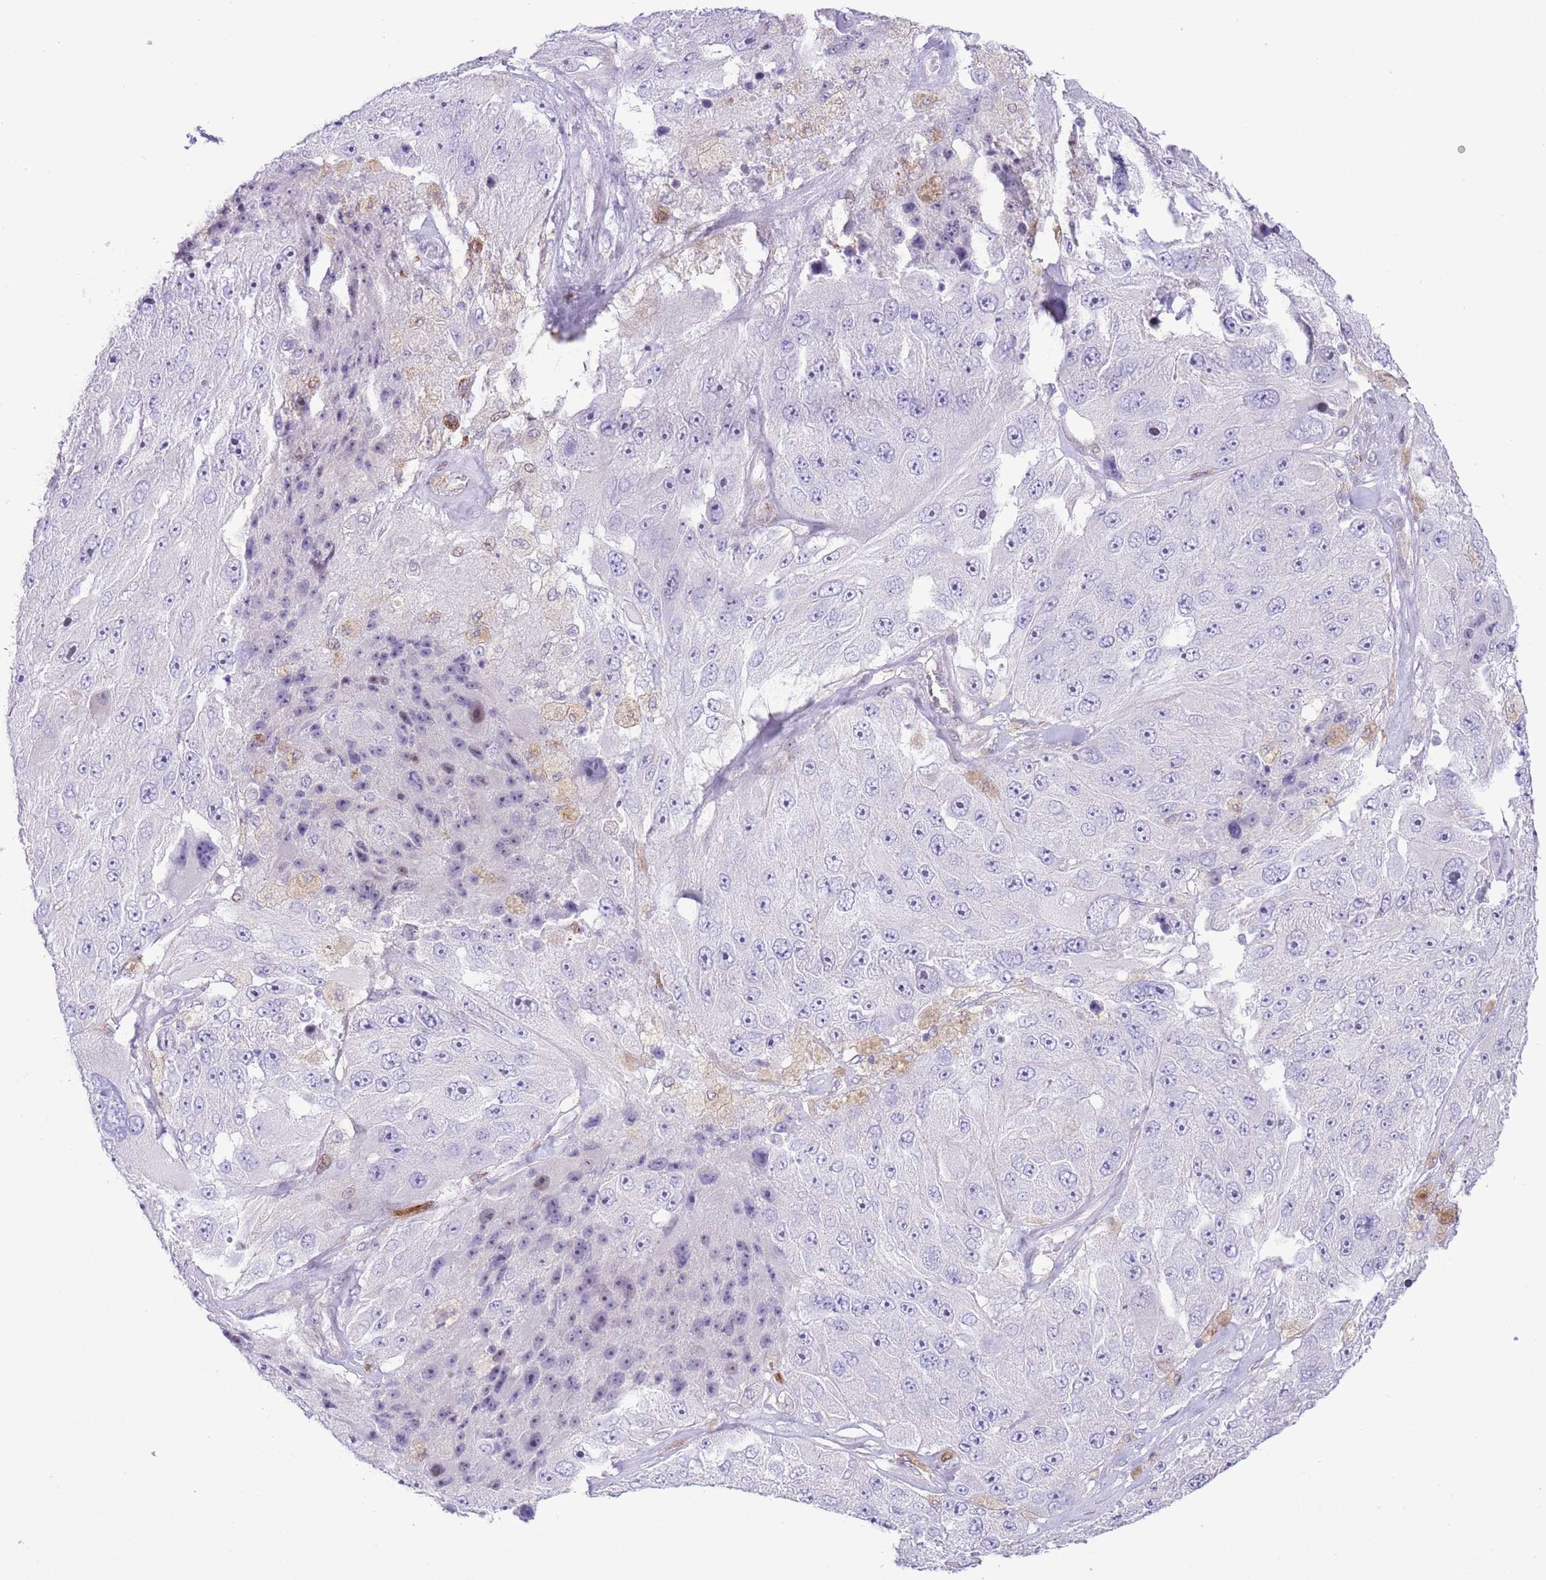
{"staining": {"intensity": "negative", "quantity": "none", "location": "none"}, "tissue": "melanoma", "cell_type": "Tumor cells", "image_type": "cancer", "snomed": [{"axis": "morphology", "description": "Malignant melanoma, Metastatic site"}, {"axis": "topography", "description": "Lymph node"}], "caption": "A micrograph of malignant melanoma (metastatic site) stained for a protein exhibits no brown staining in tumor cells. (DAB IHC visualized using brightfield microscopy, high magnification).", "gene": "ANO8", "patient": {"sex": "male", "age": 62}}